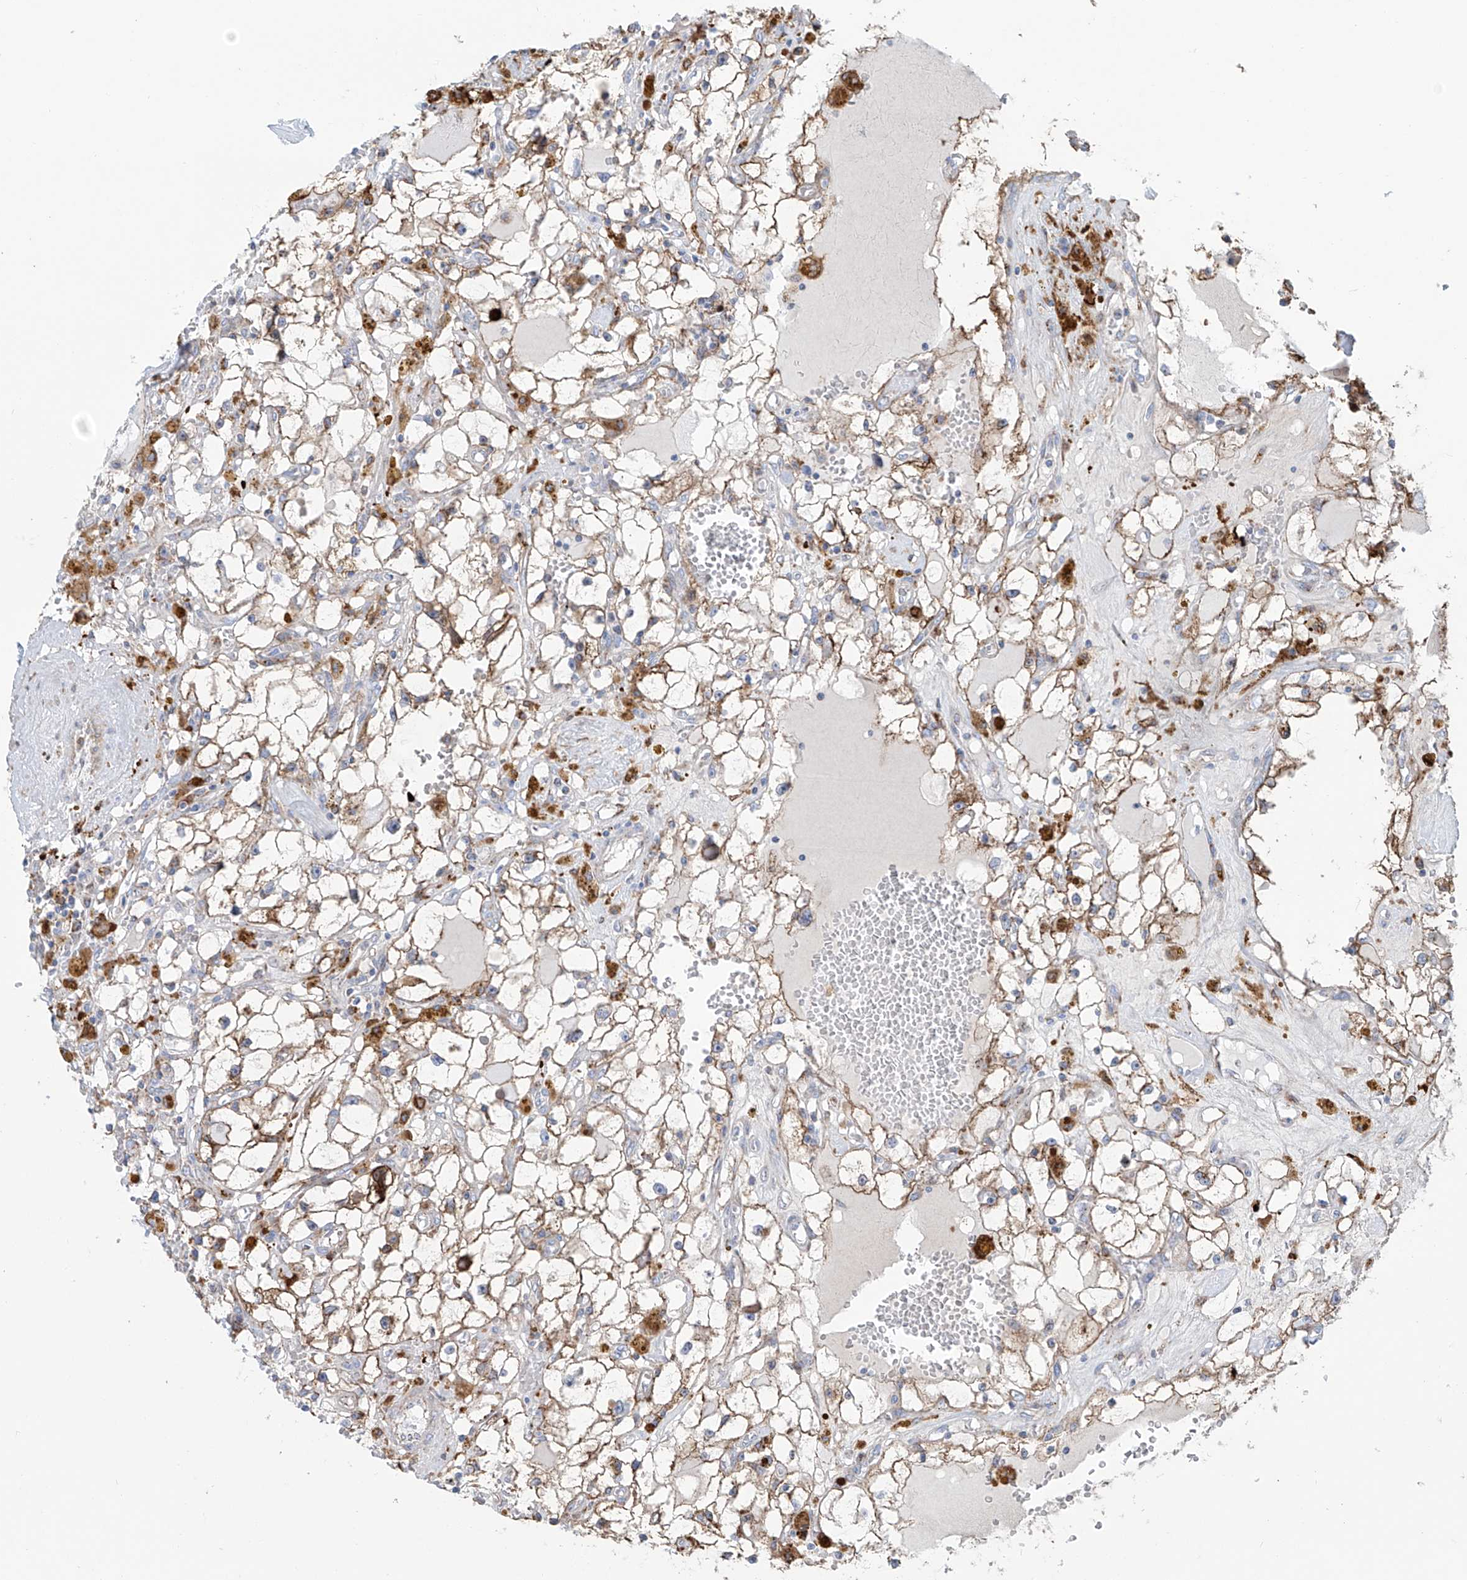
{"staining": {"intensity": "strong", "quantity": "25%-75%", "location": "cytoplasmic/membranous"}, "tissue": "renal cancer", "cell_type": "Tumor cells", "image_type": "cancer", "snomed": [{"axis": "morphology", "description": "Adenocarcinoma, NOS"}, {"axis": "topography", "description": "Kidney"}], "caption": "The histopathology image demonstrates a brown stain indicating the presence of a protein in the cytoplasmic/membranous of tumor cells in renal cancer (adenocarcinoma). The protein of interest is shown in brown color, while the nuclei are stained blue.", "gene": "ALDH6A1", "patient": {"sex": "male", "age": 56}}